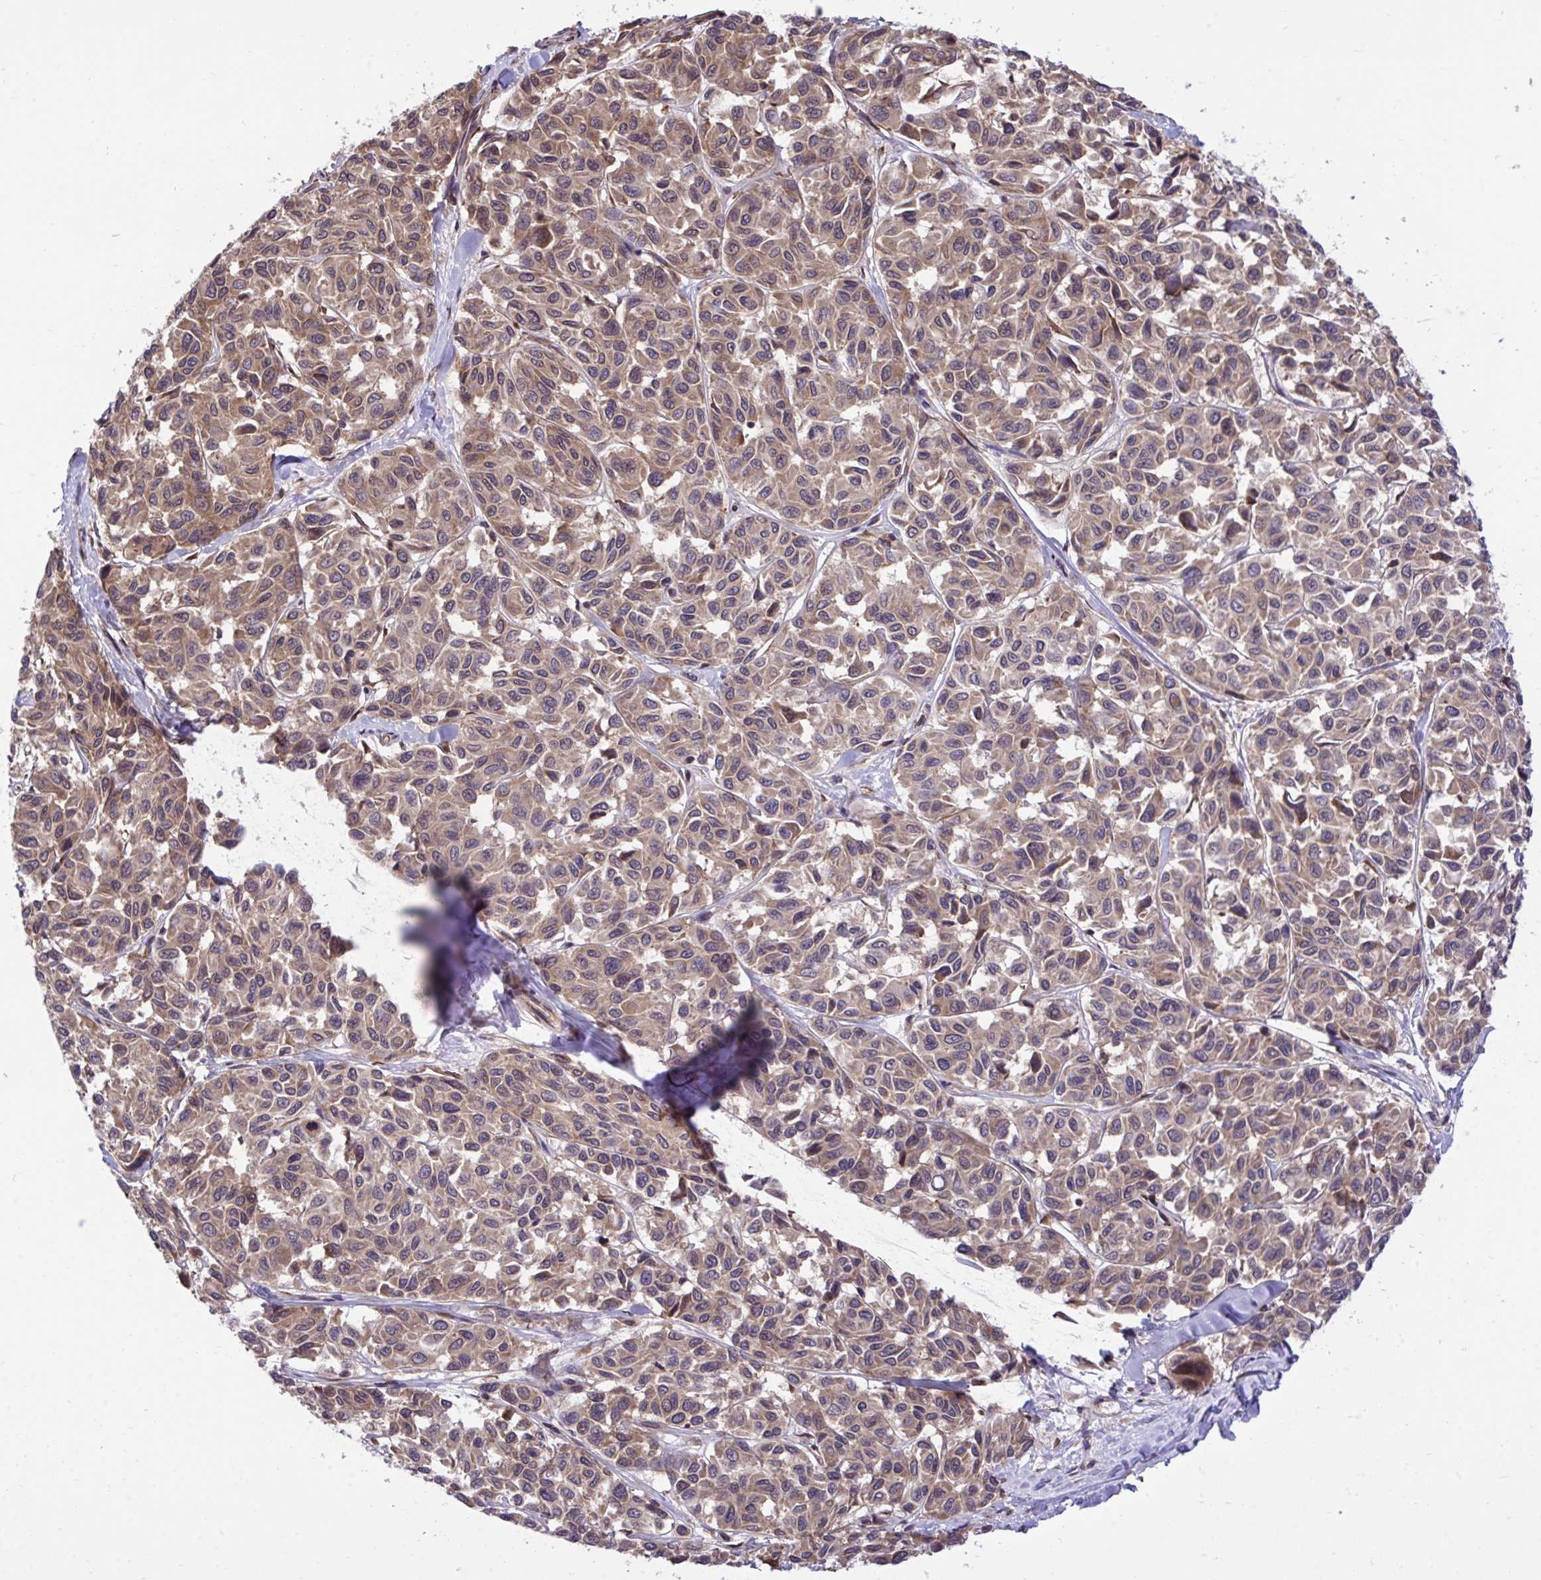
{"staining": {"intensity": "moderate", "quantity": ">75%", "location": "cytoplasmic/membranous"}, "tissue": "melanoma", "cell_type": "Tumor cells", "image_type": "cancer", "snomed": [{"axis": "morphology", "description": "Malignant melanoma, NOS"}, {"axis": "topography", "description": "Skin"}], "caption": "The immunohistochemical stain labels moderate cytoplasmic/membranous expression in tumor cells of melanoma tissue.", "gene": "RPS15", "patient": {"sex": "female", "age": 66}}